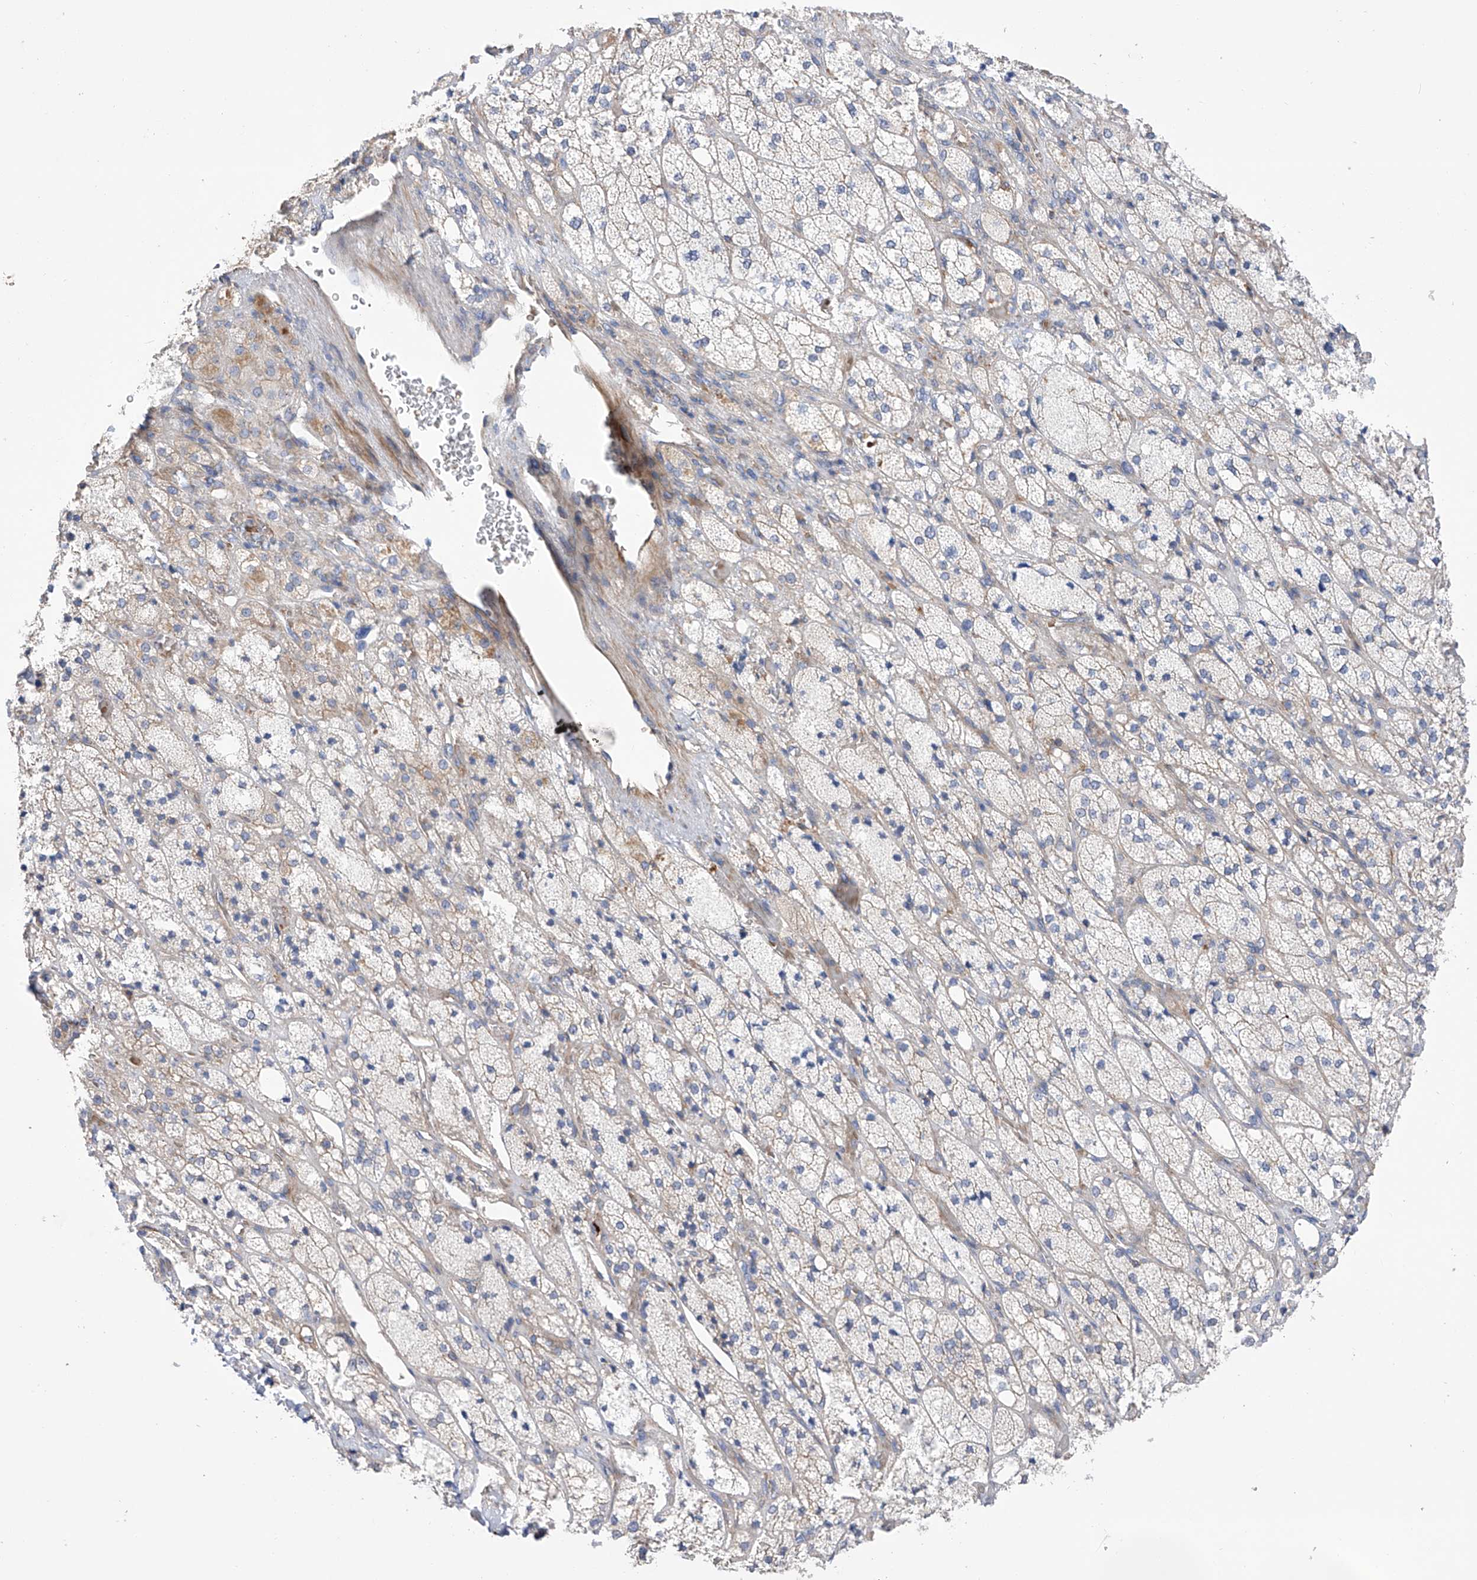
{"staining": {"intensity": "weak", "quantity": "<25%", "location": "cytoplasmic/membranous"}, "tissue": "adrenal gland", "cell_type": "Glandular cells", "image_type": "normal", "snomed": [{"axis": "morphology", "description": "Normal tissue, NOS"}, {"axis": "topography", "description": "Adrenal gland"}], "caption": "Immunohistochemistry (IHC) image of unremarkable adrenal gland: adrenal gland stained with DAB shows no significant protein positivity in glandular cells.", "gene": "NFATC4", "patient": {"sex": "male", "age": 61}}